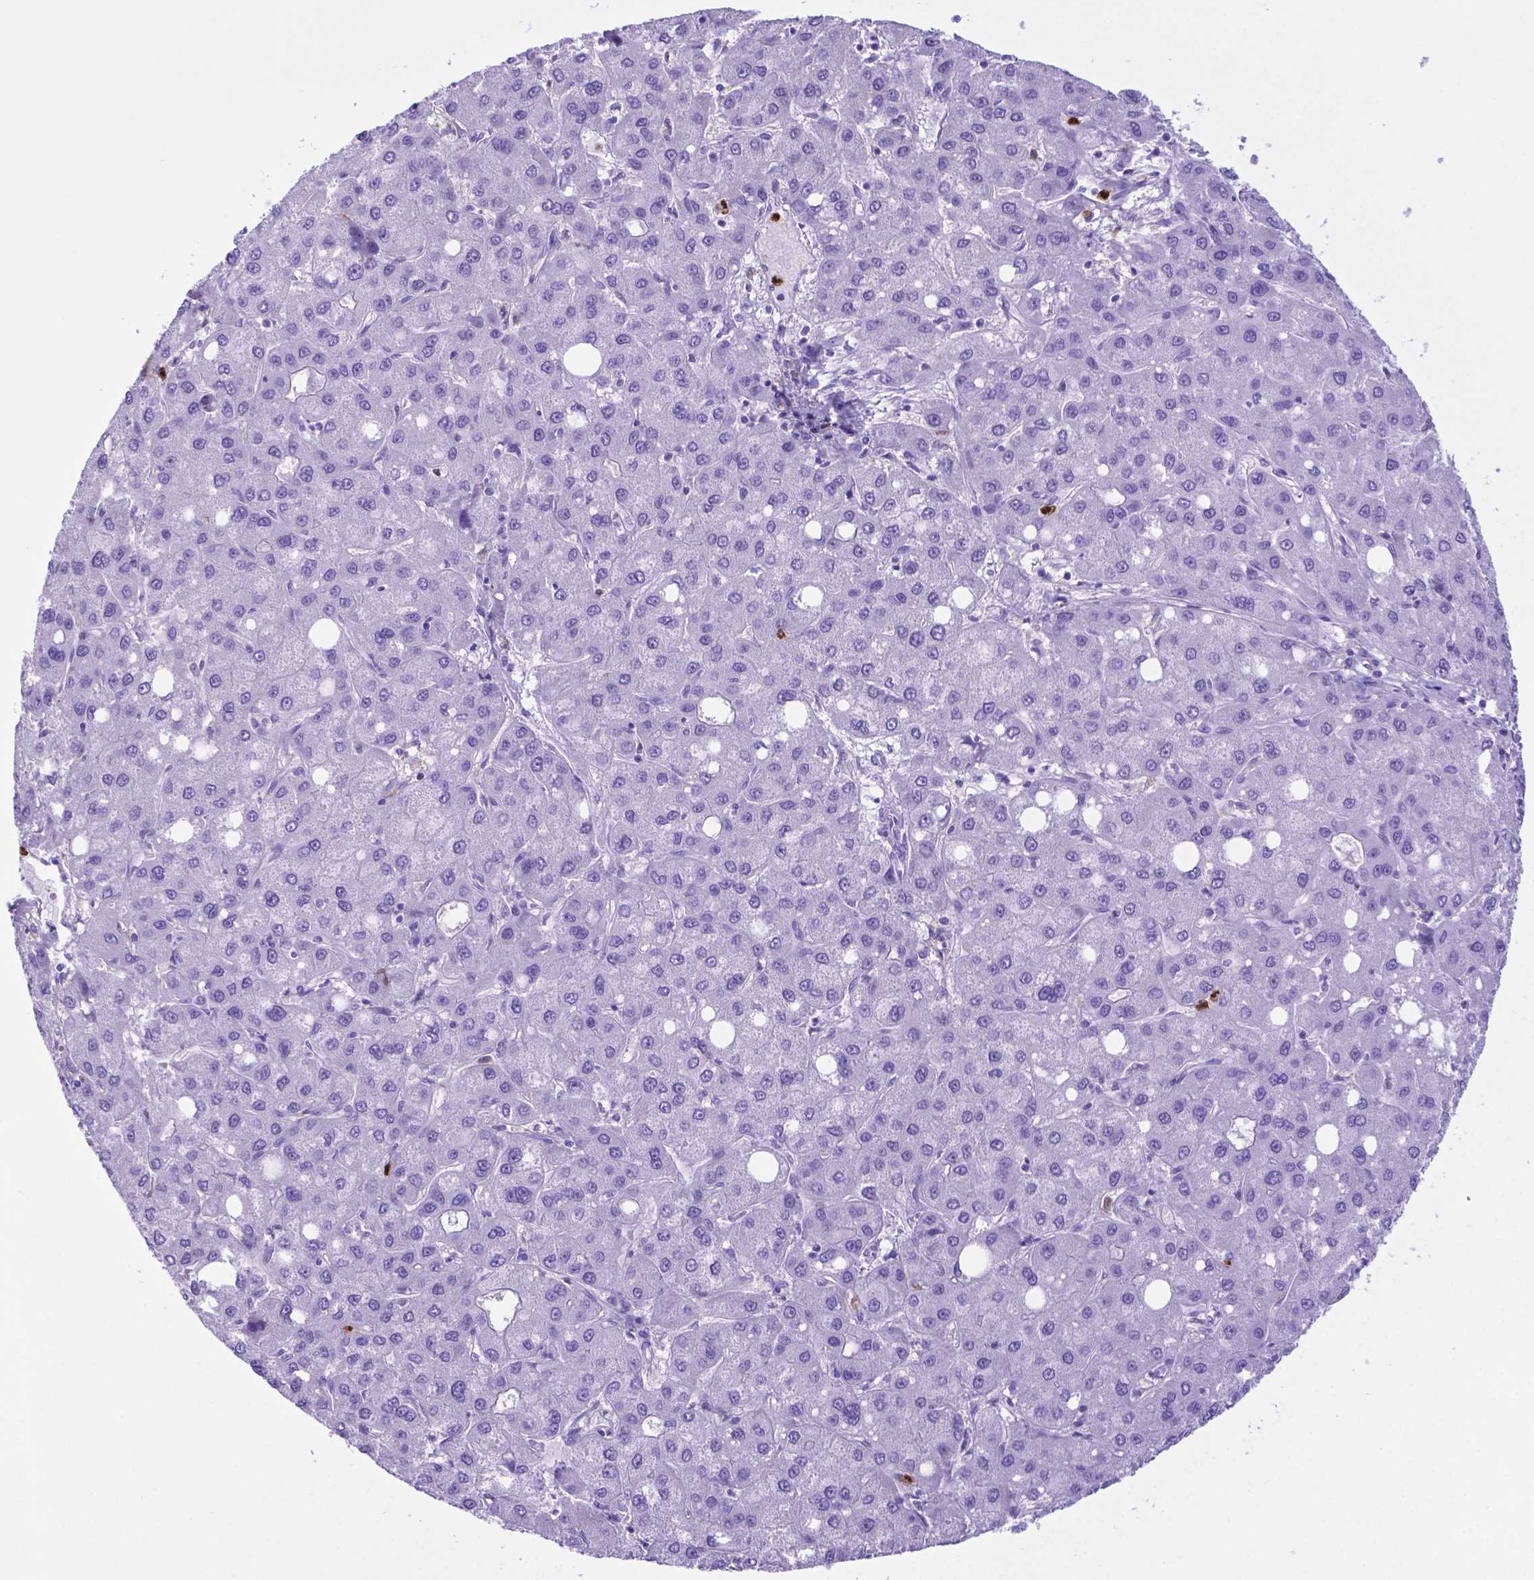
{"staining": {"intensity": "negative", "quantity": "none", "location": "none"}, "tissue": "liver cancer", "cell_type": "Tumor cells", "image_type": "cancer", "snomed": [{"axis": "morphology", "description": "Carcinoma, Hepatocellular, NOS"}, {"axis": "topography", "description": "Liver"}], "caption": "Immunohistochemistry (IHC) micrograph of human hepatocellular carcinoma (liver) stained for a protein (brown), which reveals no staining in tumor cells.", "gene": "LZTR1", "patient": {"sex": "male", "age": 73}}